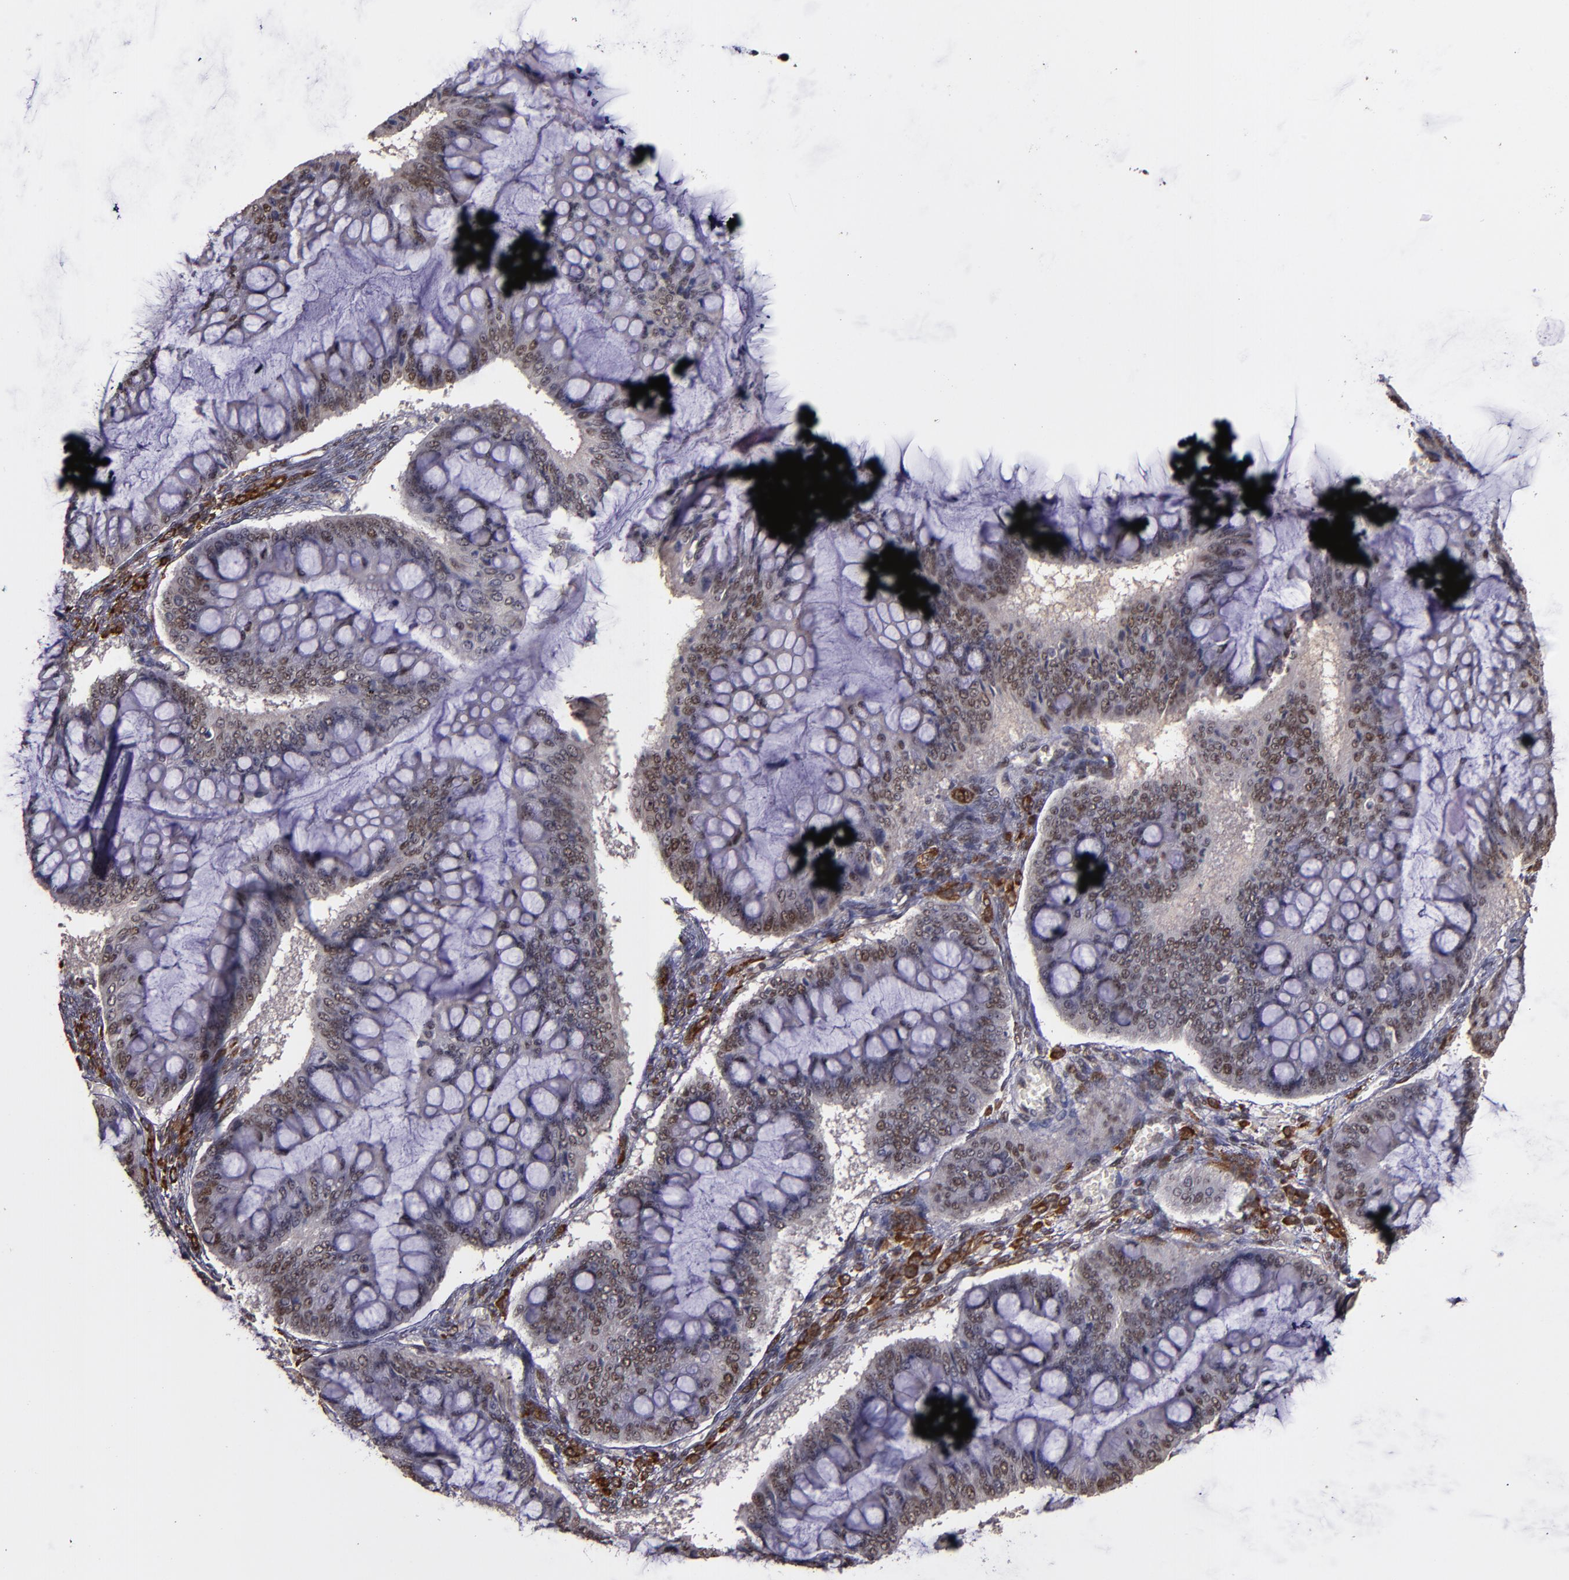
{"staining": {"intensity": "weak", "quantity": ">75%", "location": "nuclear"}, "tissue": "ovarian cancer", "cell_type": "Tumor cells", "image_type": "cancer", "snomed": [{"axis": "morphology", "description": "Cystadenocarcinoma, mucinous, NOS"}, {"axis": "topography", "description": "Ovary"}], "caption": "A histopathology image of mucinous cystadenocarcinoma (ovarian) stained for a protein shows weak nuclear brown staining in tumor cells.", "gene": "CHEK2", "patient": {"sex": "female", "age": 73}}